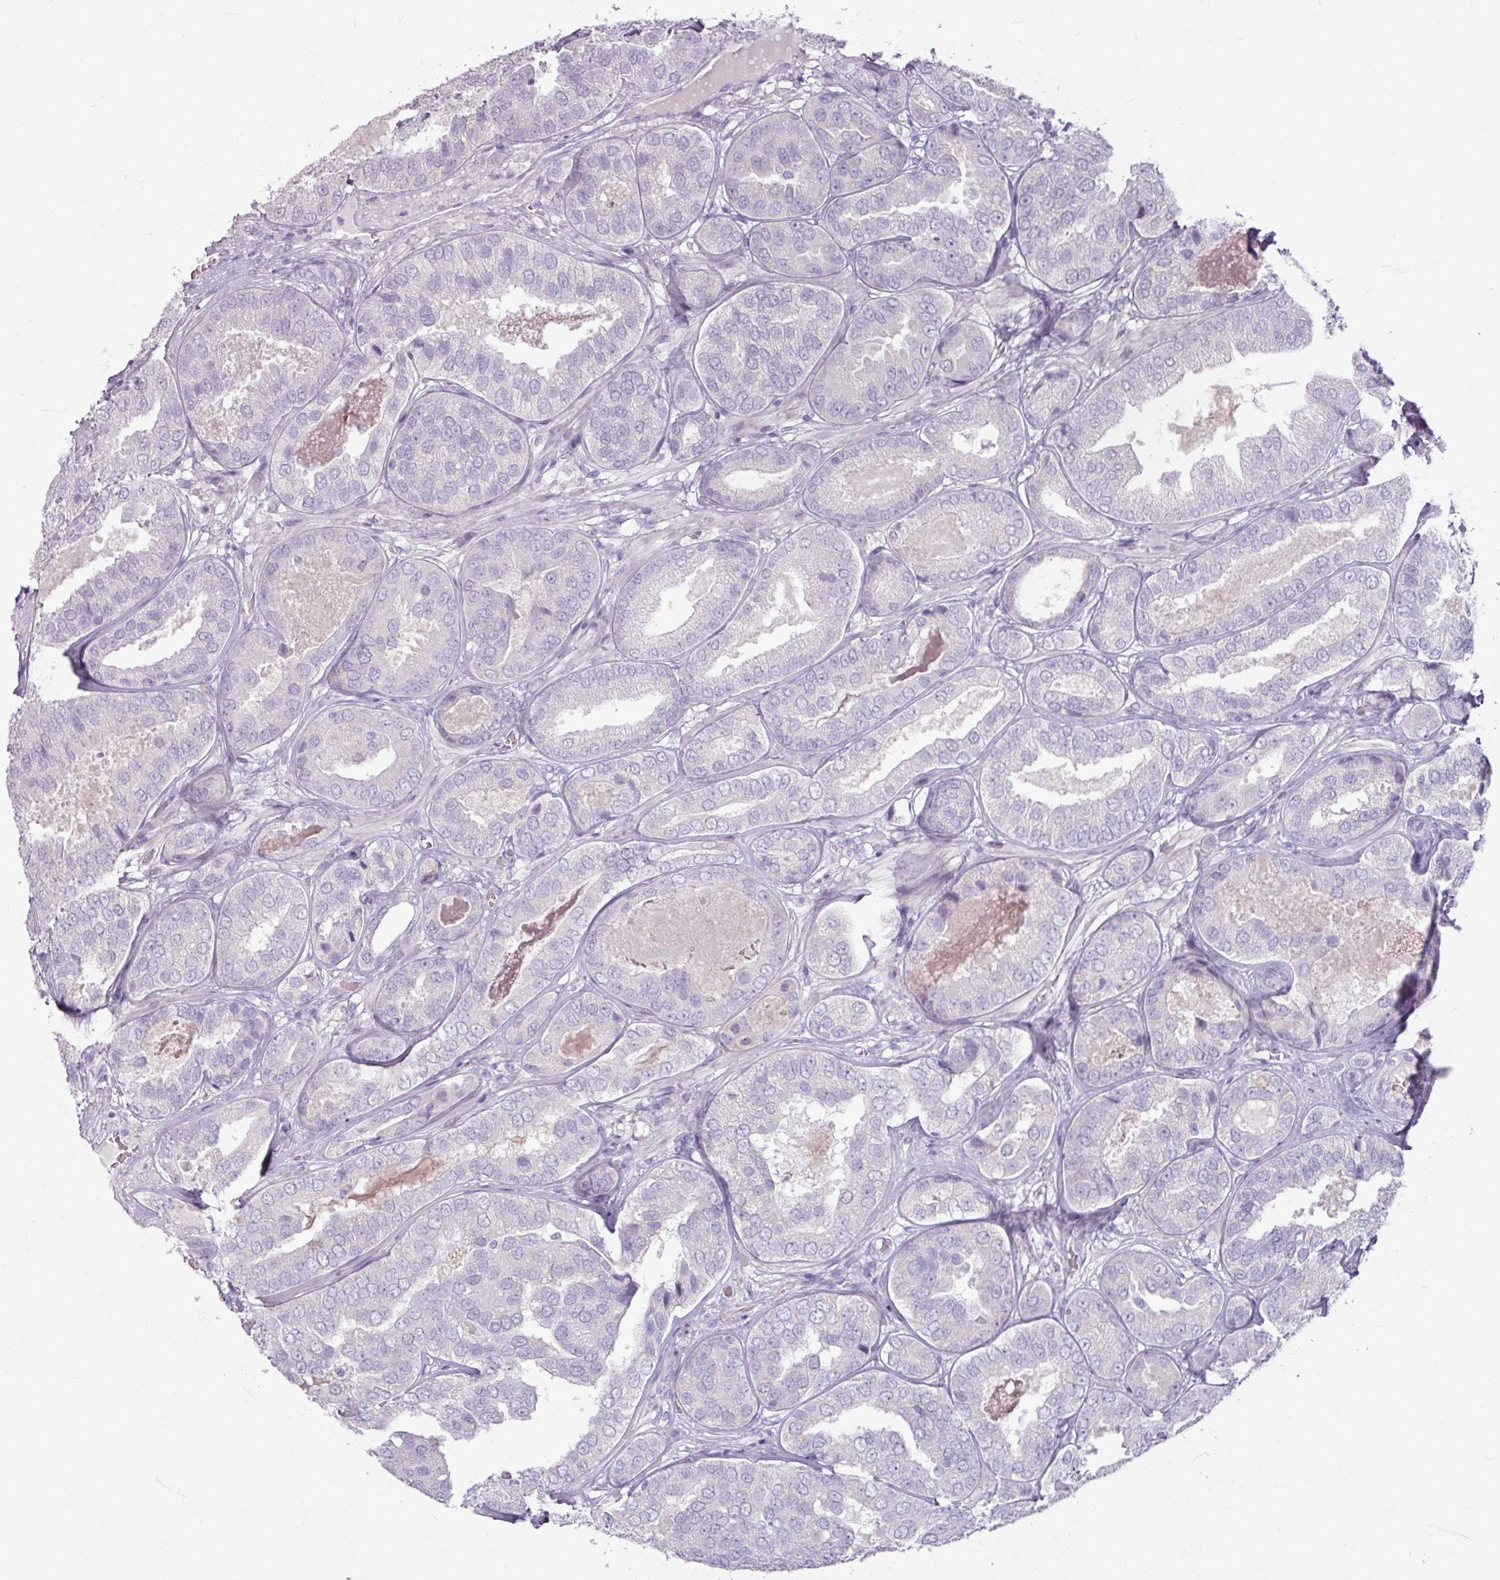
{"staining": {"intensity": "negative", "quantity": "none", "location": "none"}, "tissue": "prostate cancer", "cell_type": "Tumor cells", "image_type": "cancer", "snomed": [{"axis": "morphology", "description": "Adenocarcinoma, High grade"}, {"axis": "topography", "description": "Prostate"}], "caption": "An image of prostate high-grade adenocarcinoma stained for a protein displays no brown staining in tumor cells. Nuclei are stained in blue.", "gene": "SLC27A5", "patient": {"sex": "male", "age": 63}}